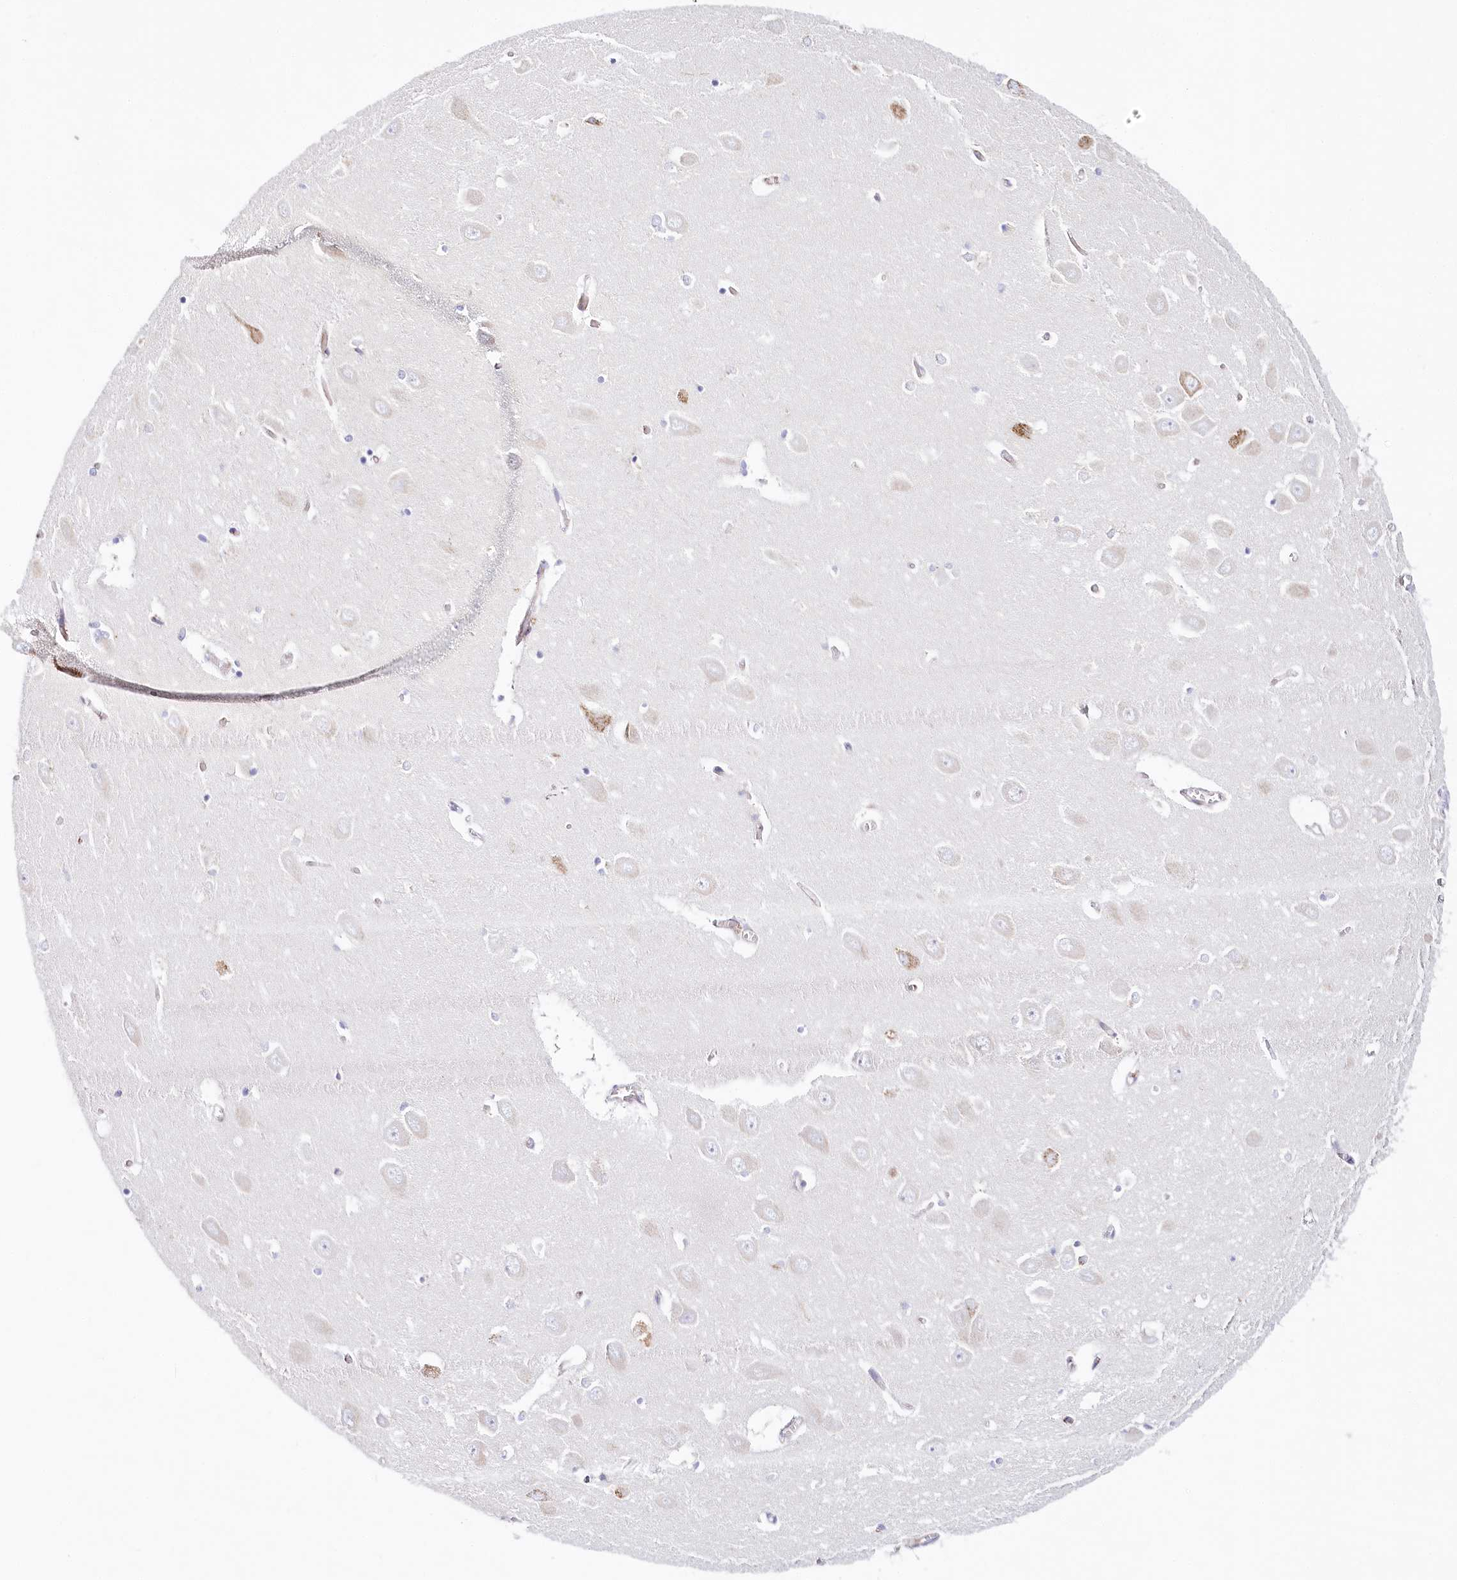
{"staining": {"intensity": "negative", "quantity": "none", "location": "none"}, "tissue": "hippocampus", "cell_type": "Glial cells", "image_type": "normal", "snomed": [{"axis": "morphology", "description": "Normal tissue, NOS"}, {"axis": "topography", "description": "Hippocampus"}], "caption": "This image is of normal hippocampus stained with immunohistochemistry to label a protein in brown with the nuclei are counter-stained blue. There is no staining in glial cells. The staining was performed using DAB (3,3'-diaminobenzidine) to visualize the protein expression in brown, while the nuclei were stained in blue with hematoxylin (Magnification: 20x).", "gene": "ABRAXAS2", "patient": {"sex": "male", "age": 70}}